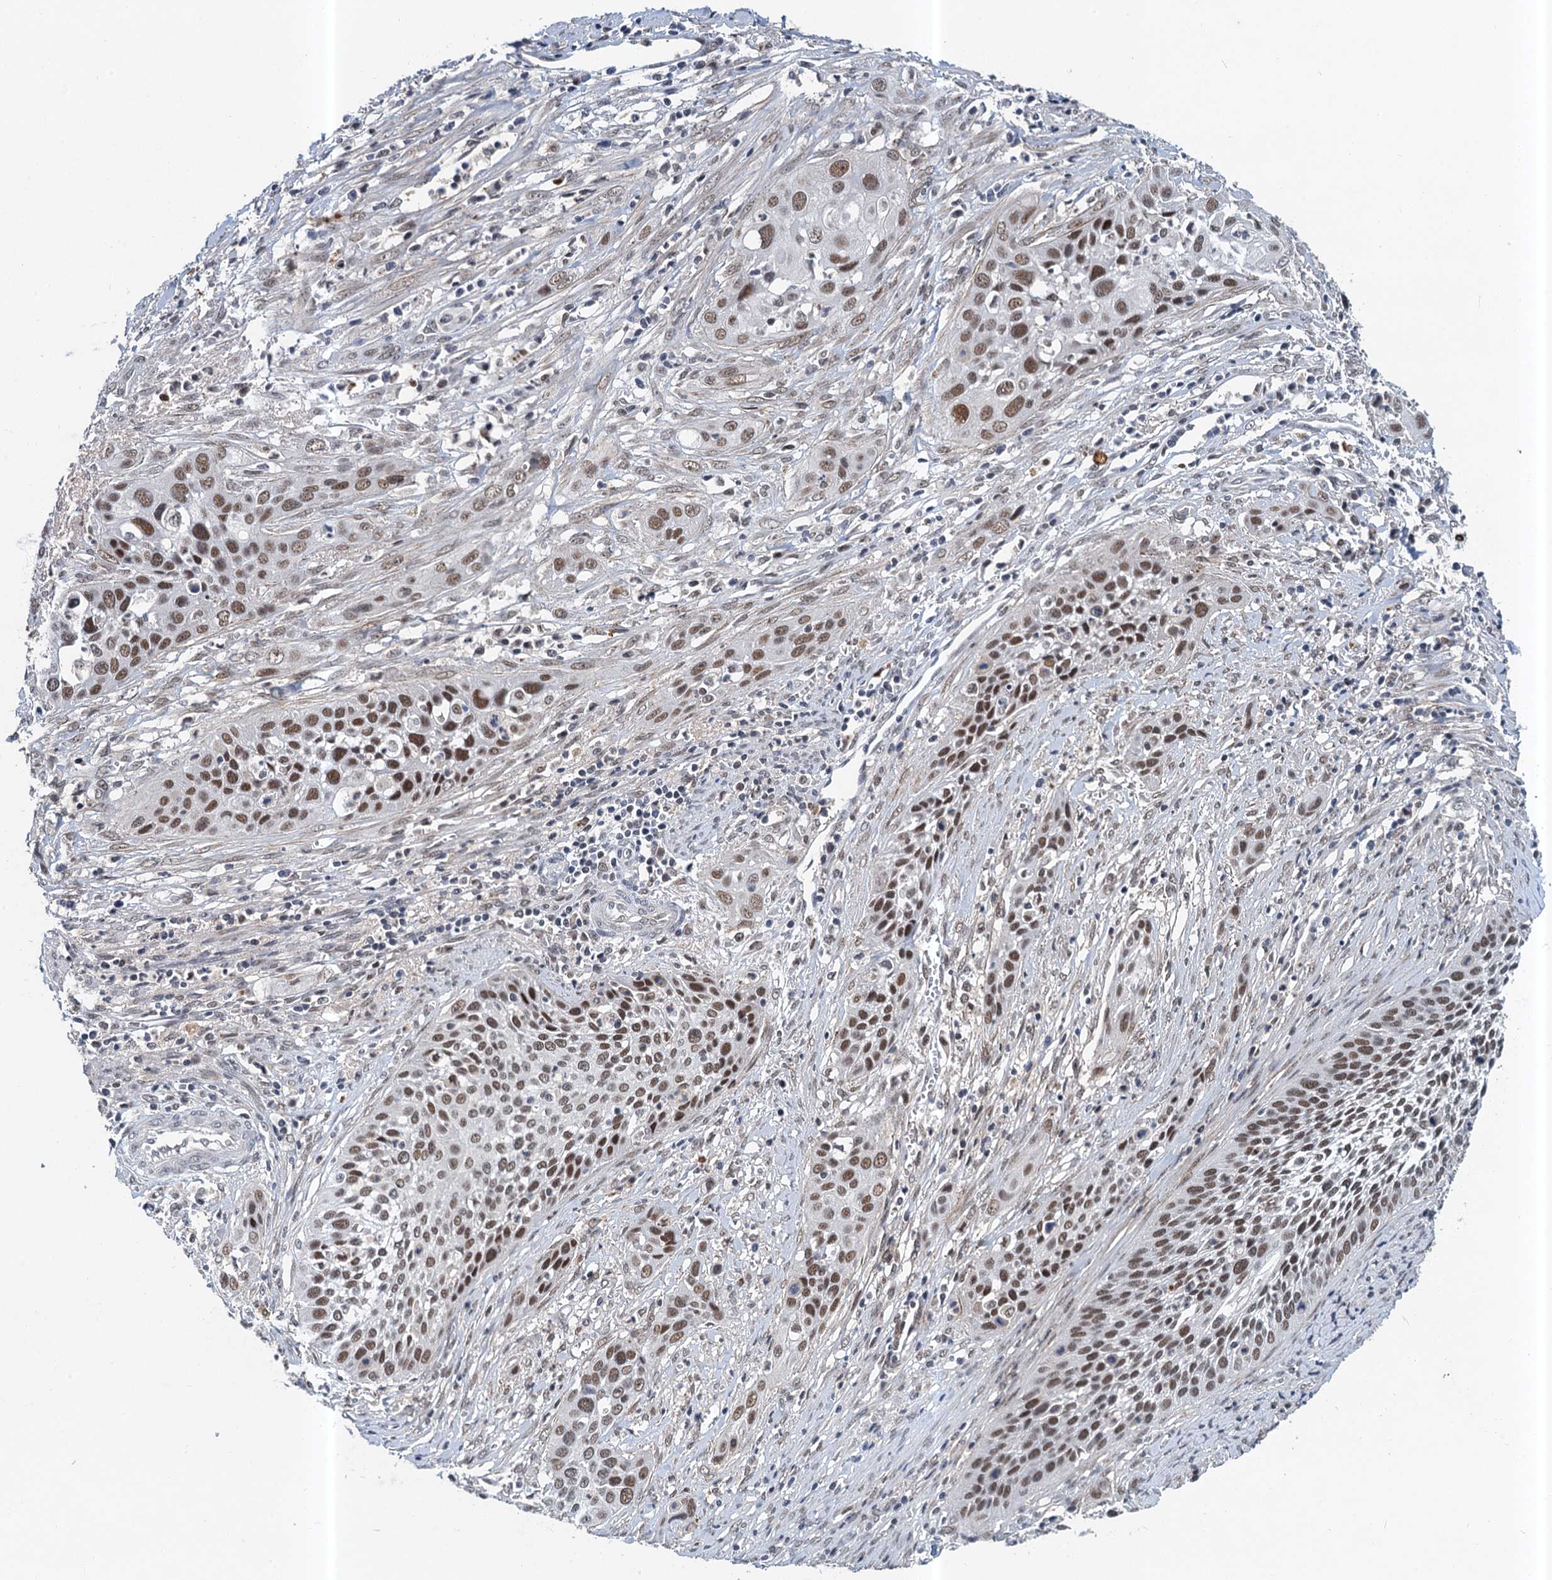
{"staining": {"intensity": "moderate", "quantity": "25%-75%", "location": "nuclear"}, "tissue": "cervical cancer", "cell_type": "Tumor cells", "image_type": "cancer", "snomed": [{"axis": "morphology", "description": "Squamous cell carcinoma, NOS"}, {"axis": "topography", "description": "Cervix"}], "caption": "This micrograph exhibits cervical cancer (squamous cell carcinoma) stained with immunohistochemistry (IHC) to label a protein in brown. The nuclear of tumor cells show moderate positivity for the protein. Nuclei are counter-stained blue.", "gene": "CSTF3", "patient": {"sex": "female", "age": 34}}